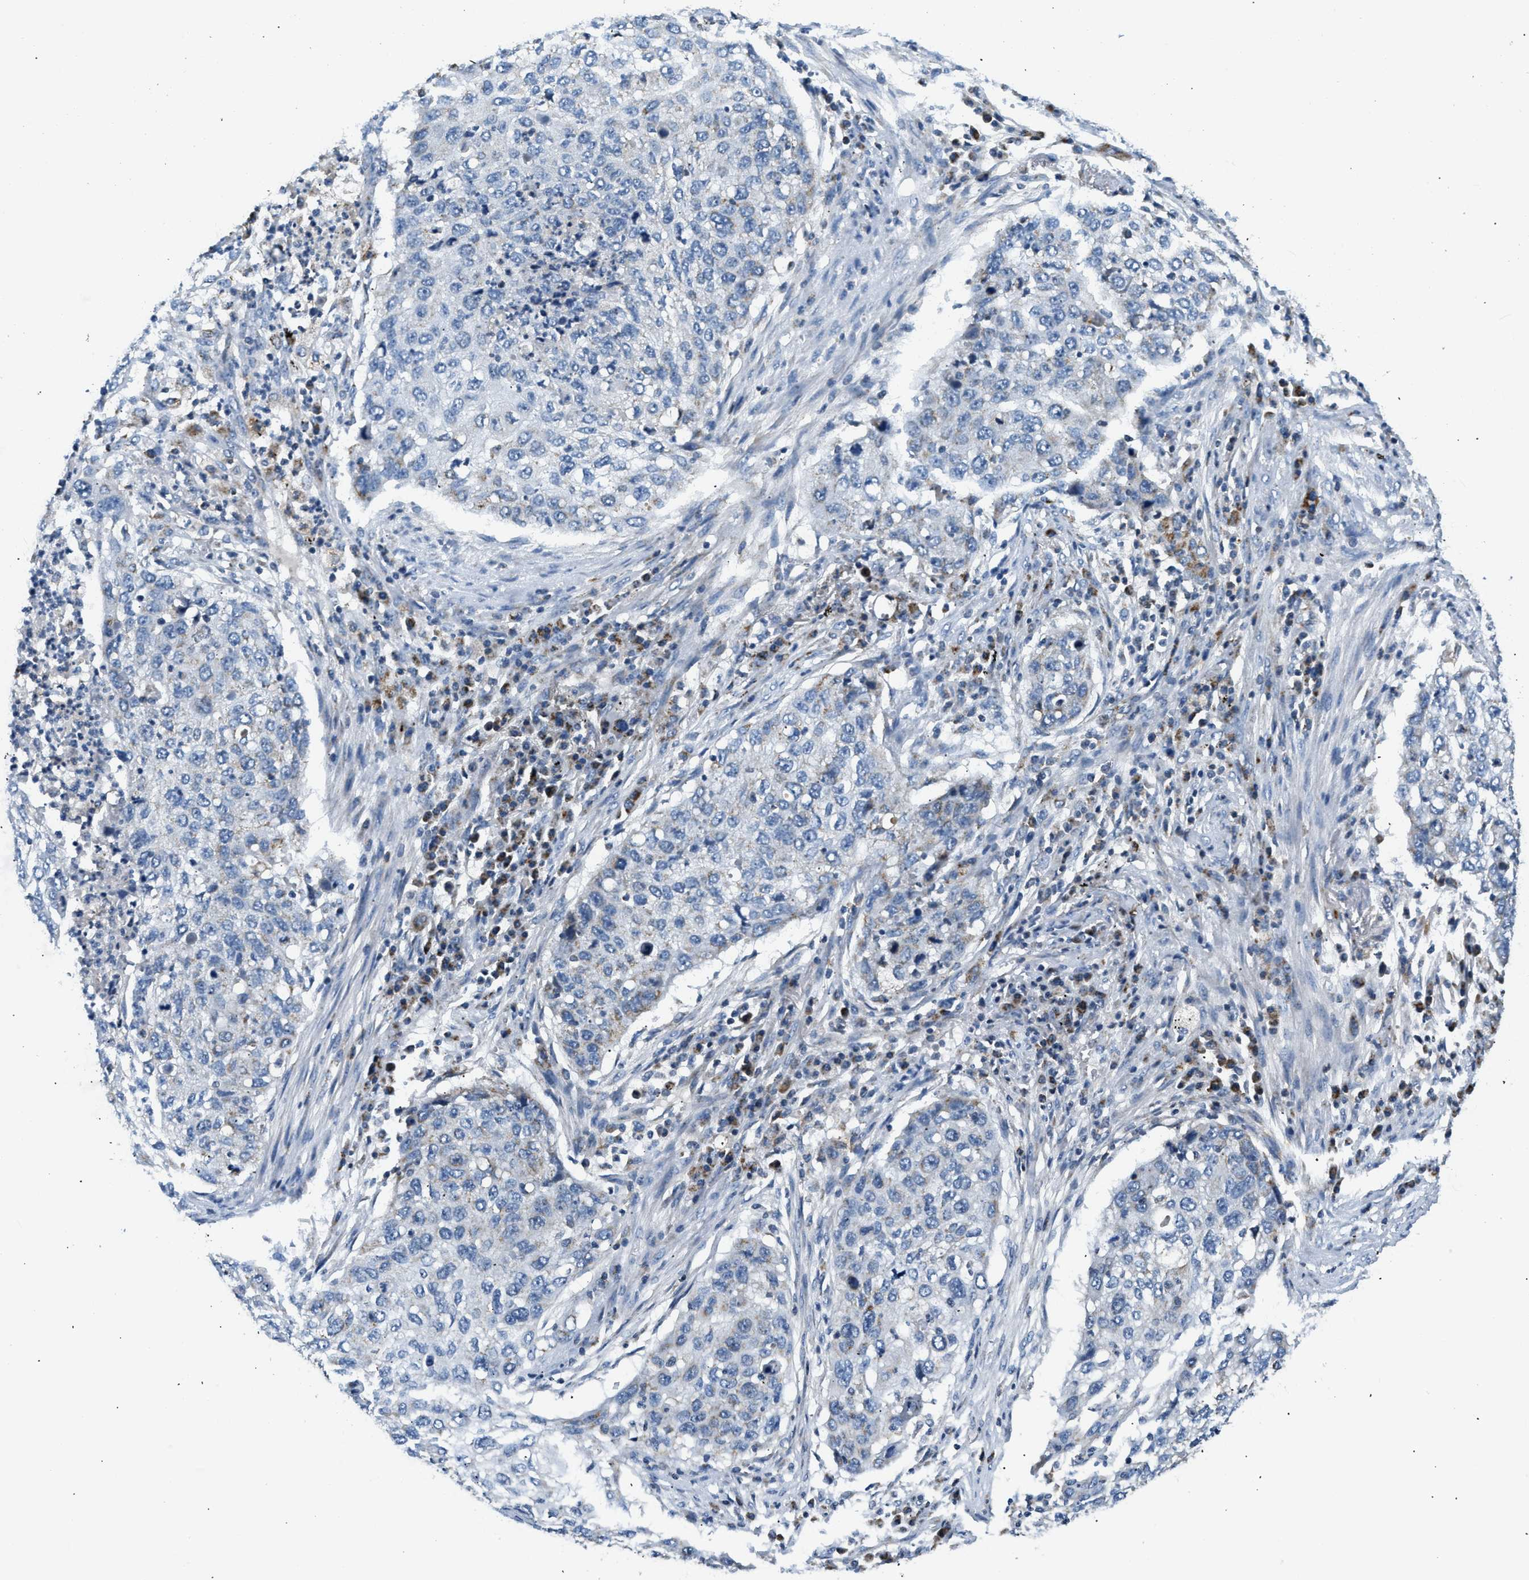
{"staining": {"intensity": "negative", "quantity": "none", "location": "none"}, "tissue": "lung cancer", "cell_type": "Tumor cells", "image_type": "cancer", "snomed": [{"axis": "morphology", "description": "Squamous cell carcinoma, NOS"}, {"axis": "topography", "description": "Lung"}], "caption": "Tumor cells are negative for brown protein staining in lung squamous cell carcinoma.", "gene": "ACADVL", "patient": {"sex": "female", "age": 63}}